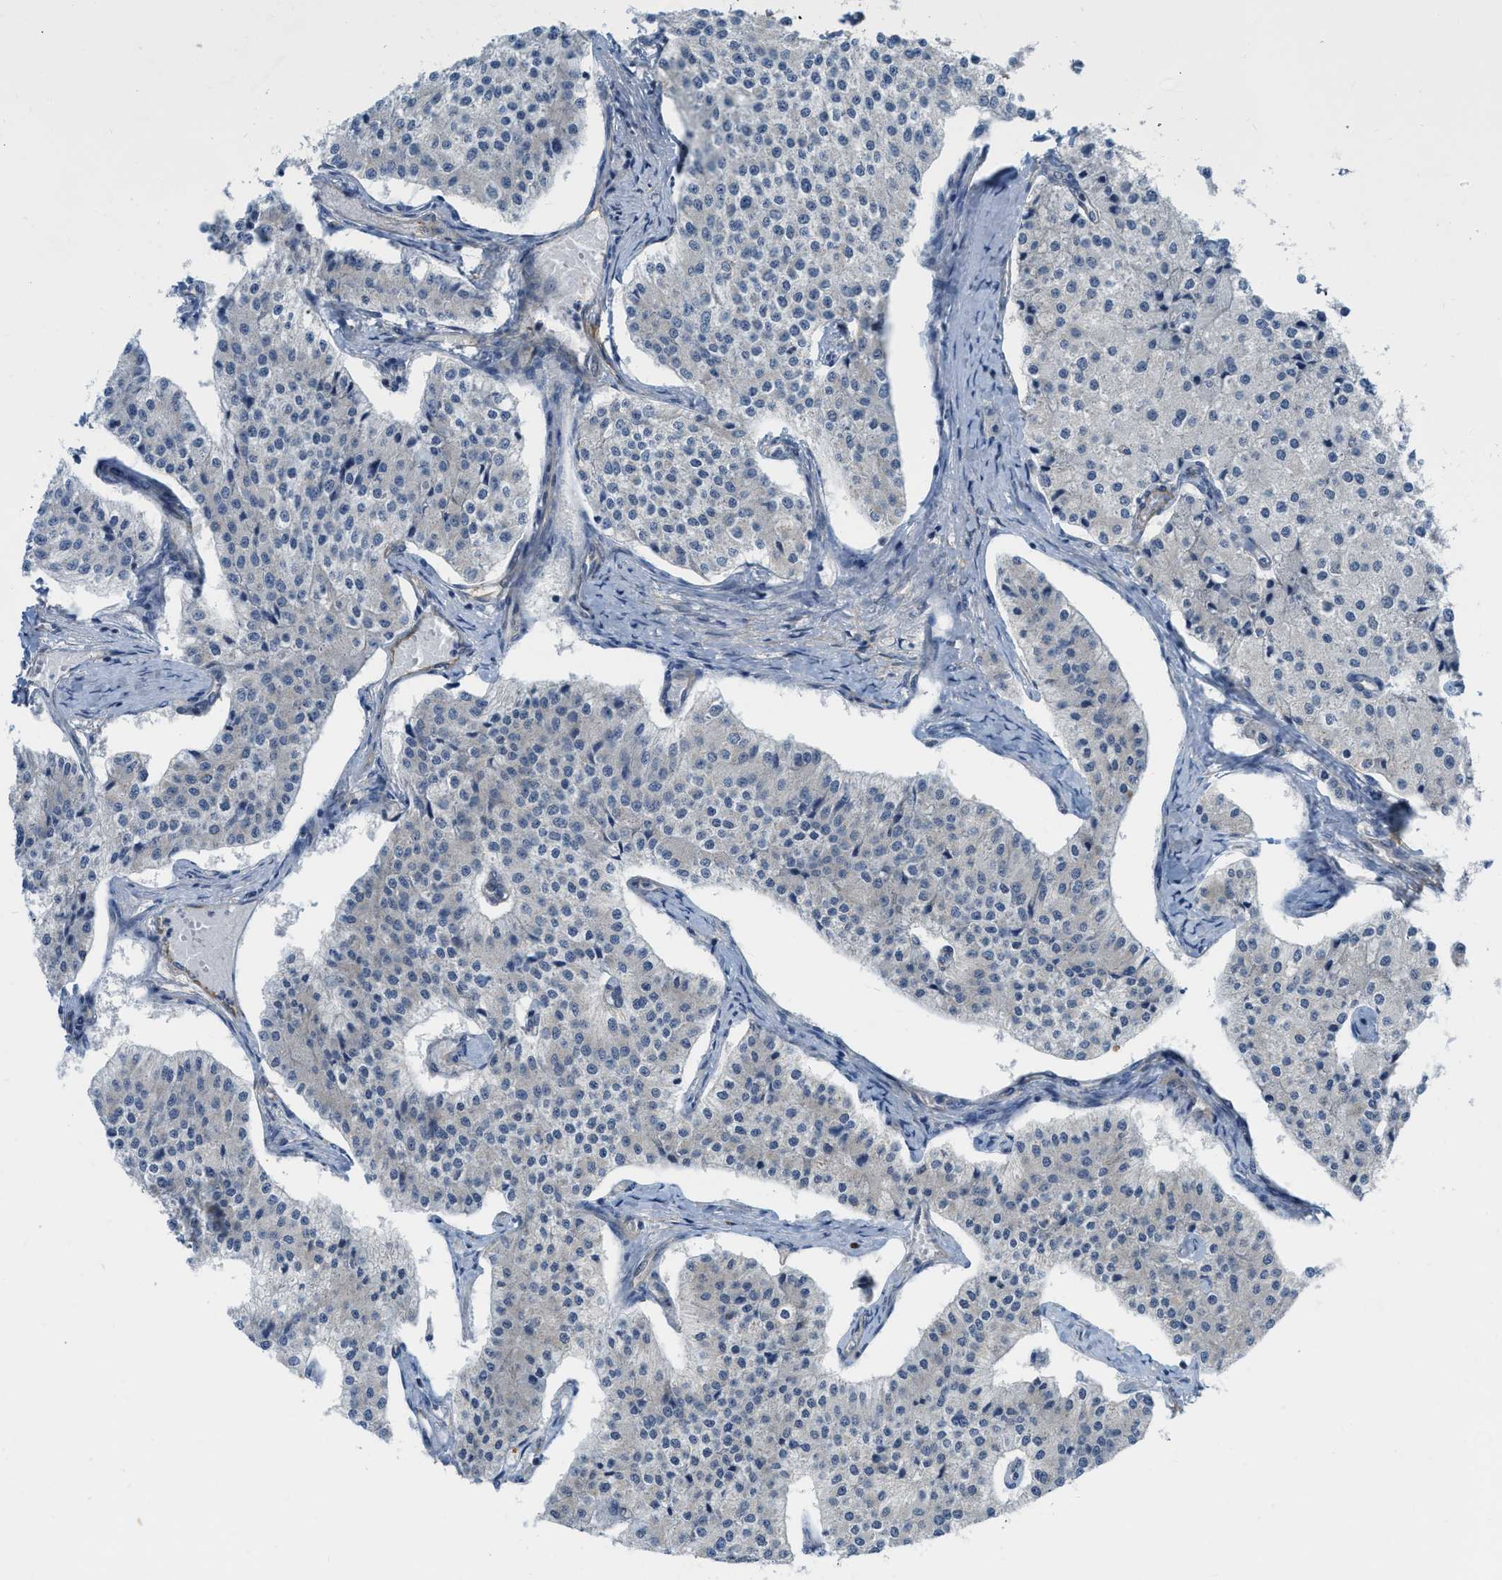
{"staining": {"intensity": "negative", "quantity": "none", "location": "none"}, "tissue": "carcinoid", "cell_type": "Tumor cells", "image_type": "cancer", "snomed": [{"axis": "morphology", "description": "Carcinoid, malignant, NOS"}, {"axis": "topography", "description": "Colon"}], "caption": "Tumor cells show no significant expression in carcinoid (malignant). (DAB (3,3'-diaminobenzidine) immunohistochemistry (IHC) with hematoxylin counter stain).", "gene": "NAPEPLD", "patient": {"sex": "female", "age": 52}}